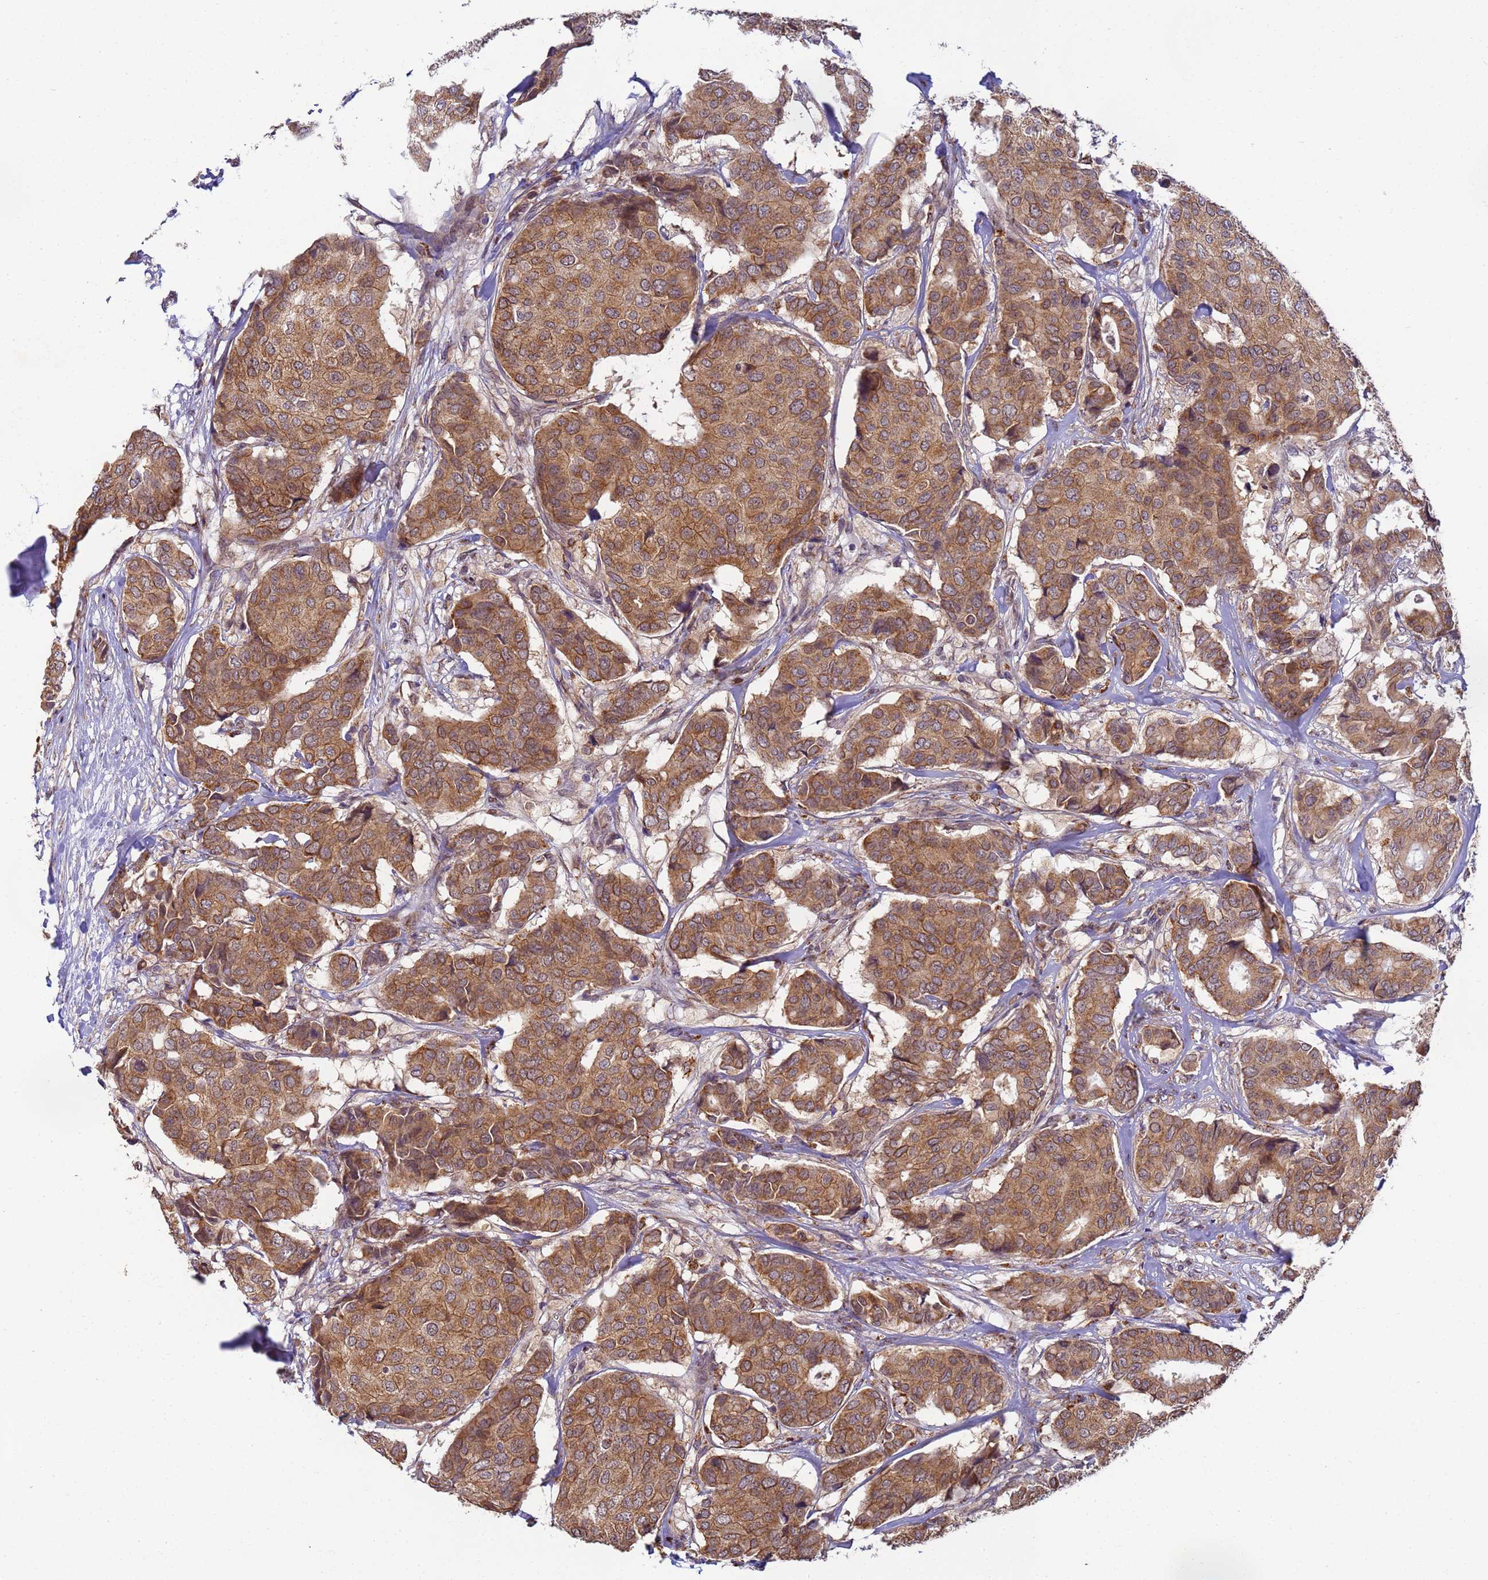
{"staining": {"intensity": "moderate", "quantity": ">75%", "location": "cytoplasmic/membranous"}, "tissue": "breast cancer", "cell_type": "Tumor cells", "image_type": "cancer", "snomed": [{"axis": "morphology", "description": "Duct carcinoma"}, {"axis": "topography", "description": "Breast"}], "caption": "A histopathology image of human breast invasive ductal carcinoma stained for a protein displays moderate cytoplasmic/membranous brown staining in tumor cells. (IHC, brightfield microscopy, high magnification).", "gene": "RAPGEF3", "patient": {"sex": "female", "age": 75}}